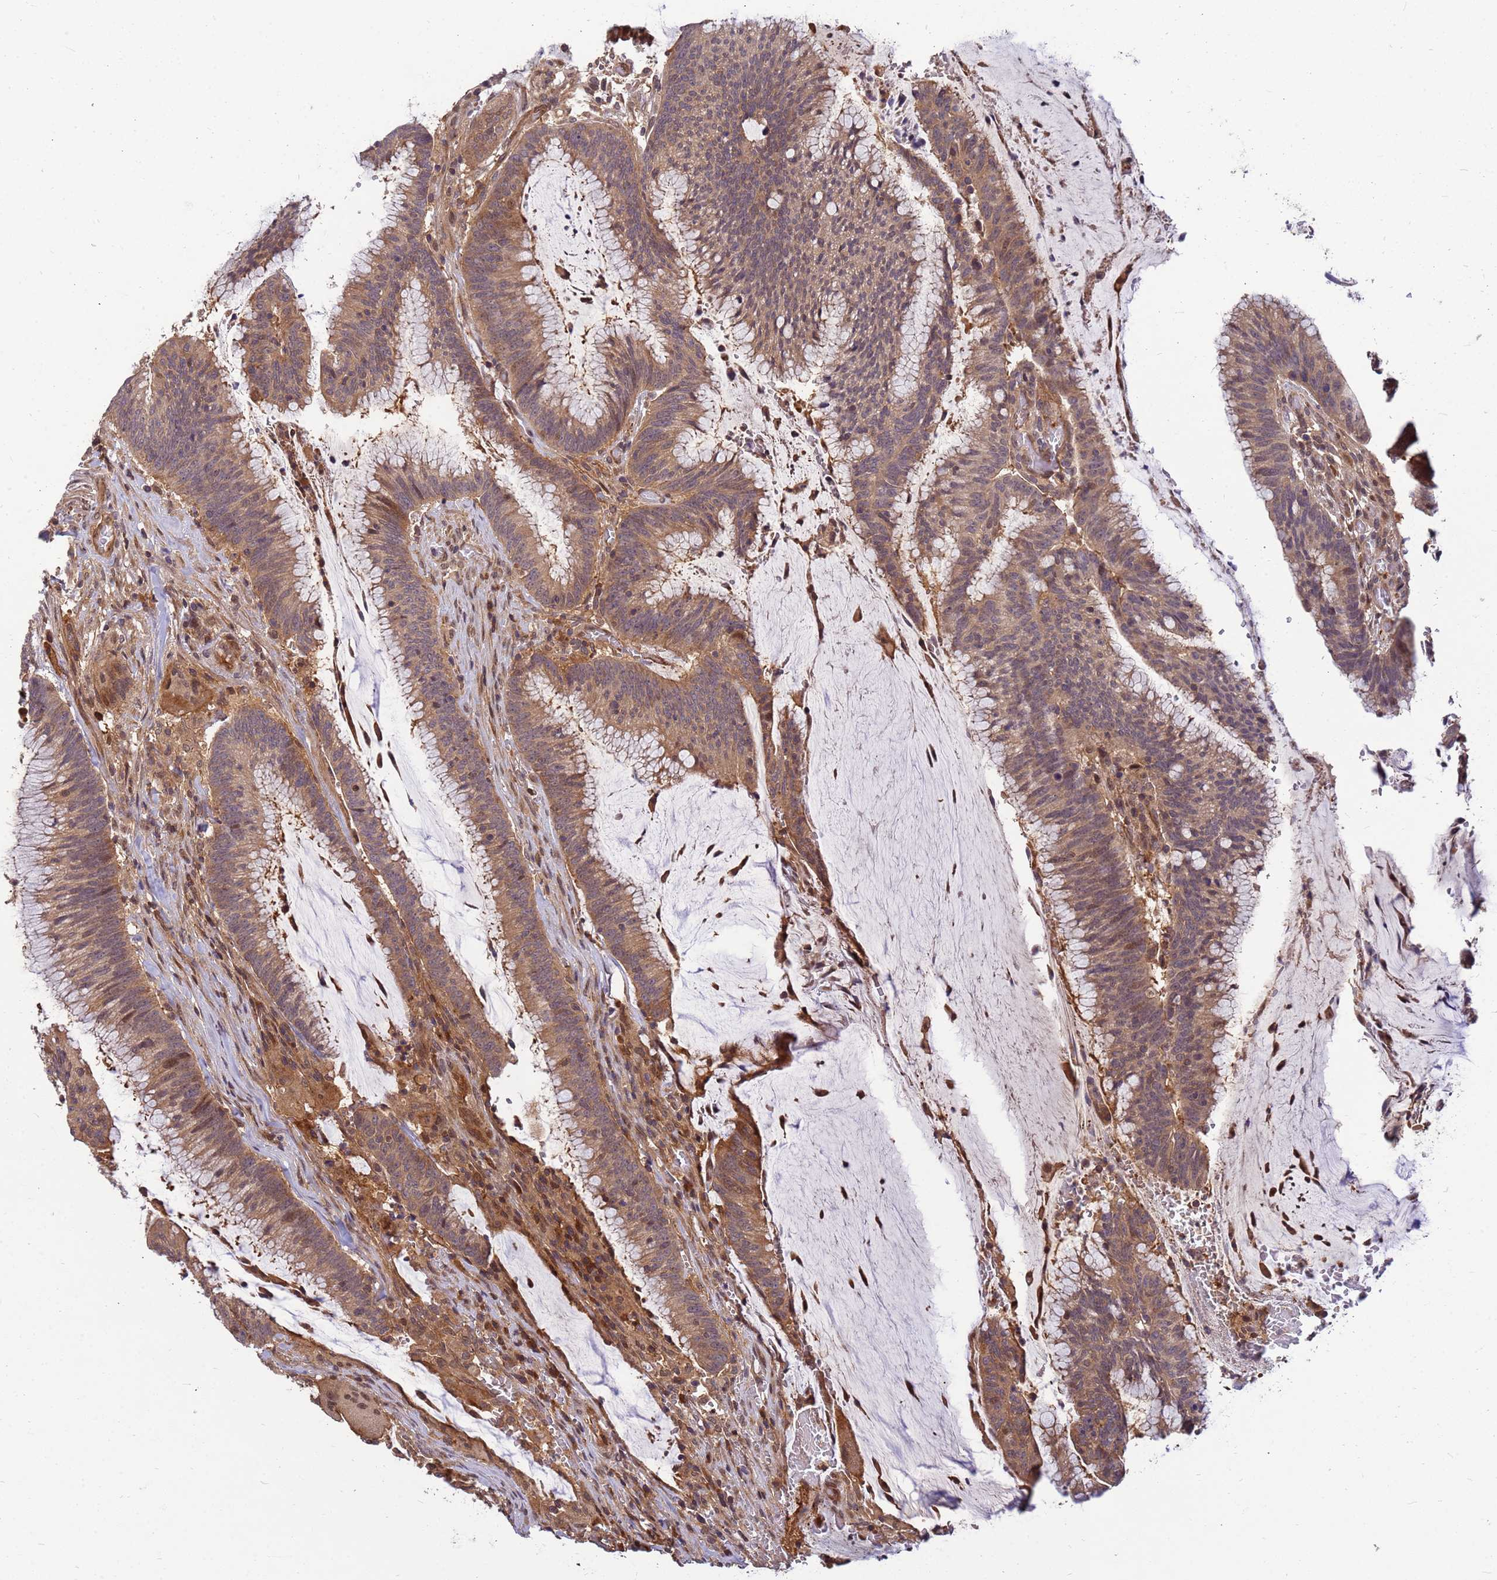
{"staining": {"intensity": "moderate", "quantity": ">75%", "location": "cytoplasmic/membranous"}, "tissue": "colorectal cancer", "cell_type": "Tumor cells", "image_type": "cancer", "snomed": [{"axis": "morphology", "description": "Adenocarcinoma, NOS"}, {"axis": "topography", "description": "Rectum"}], "caption": "Adenocarcinoma (colorectal) tissue exhibits moderate cytoplasmic/membranous staining in approximately >75% of tumor cells, visualized by immunohistochemistry. The protein is stained brown, and the nuclei are stained in blue (DAB IHC with brightfield microscopy, high magnification).", "gene": "DUS4L", "patient": {"sex": "female", "age": 77}}